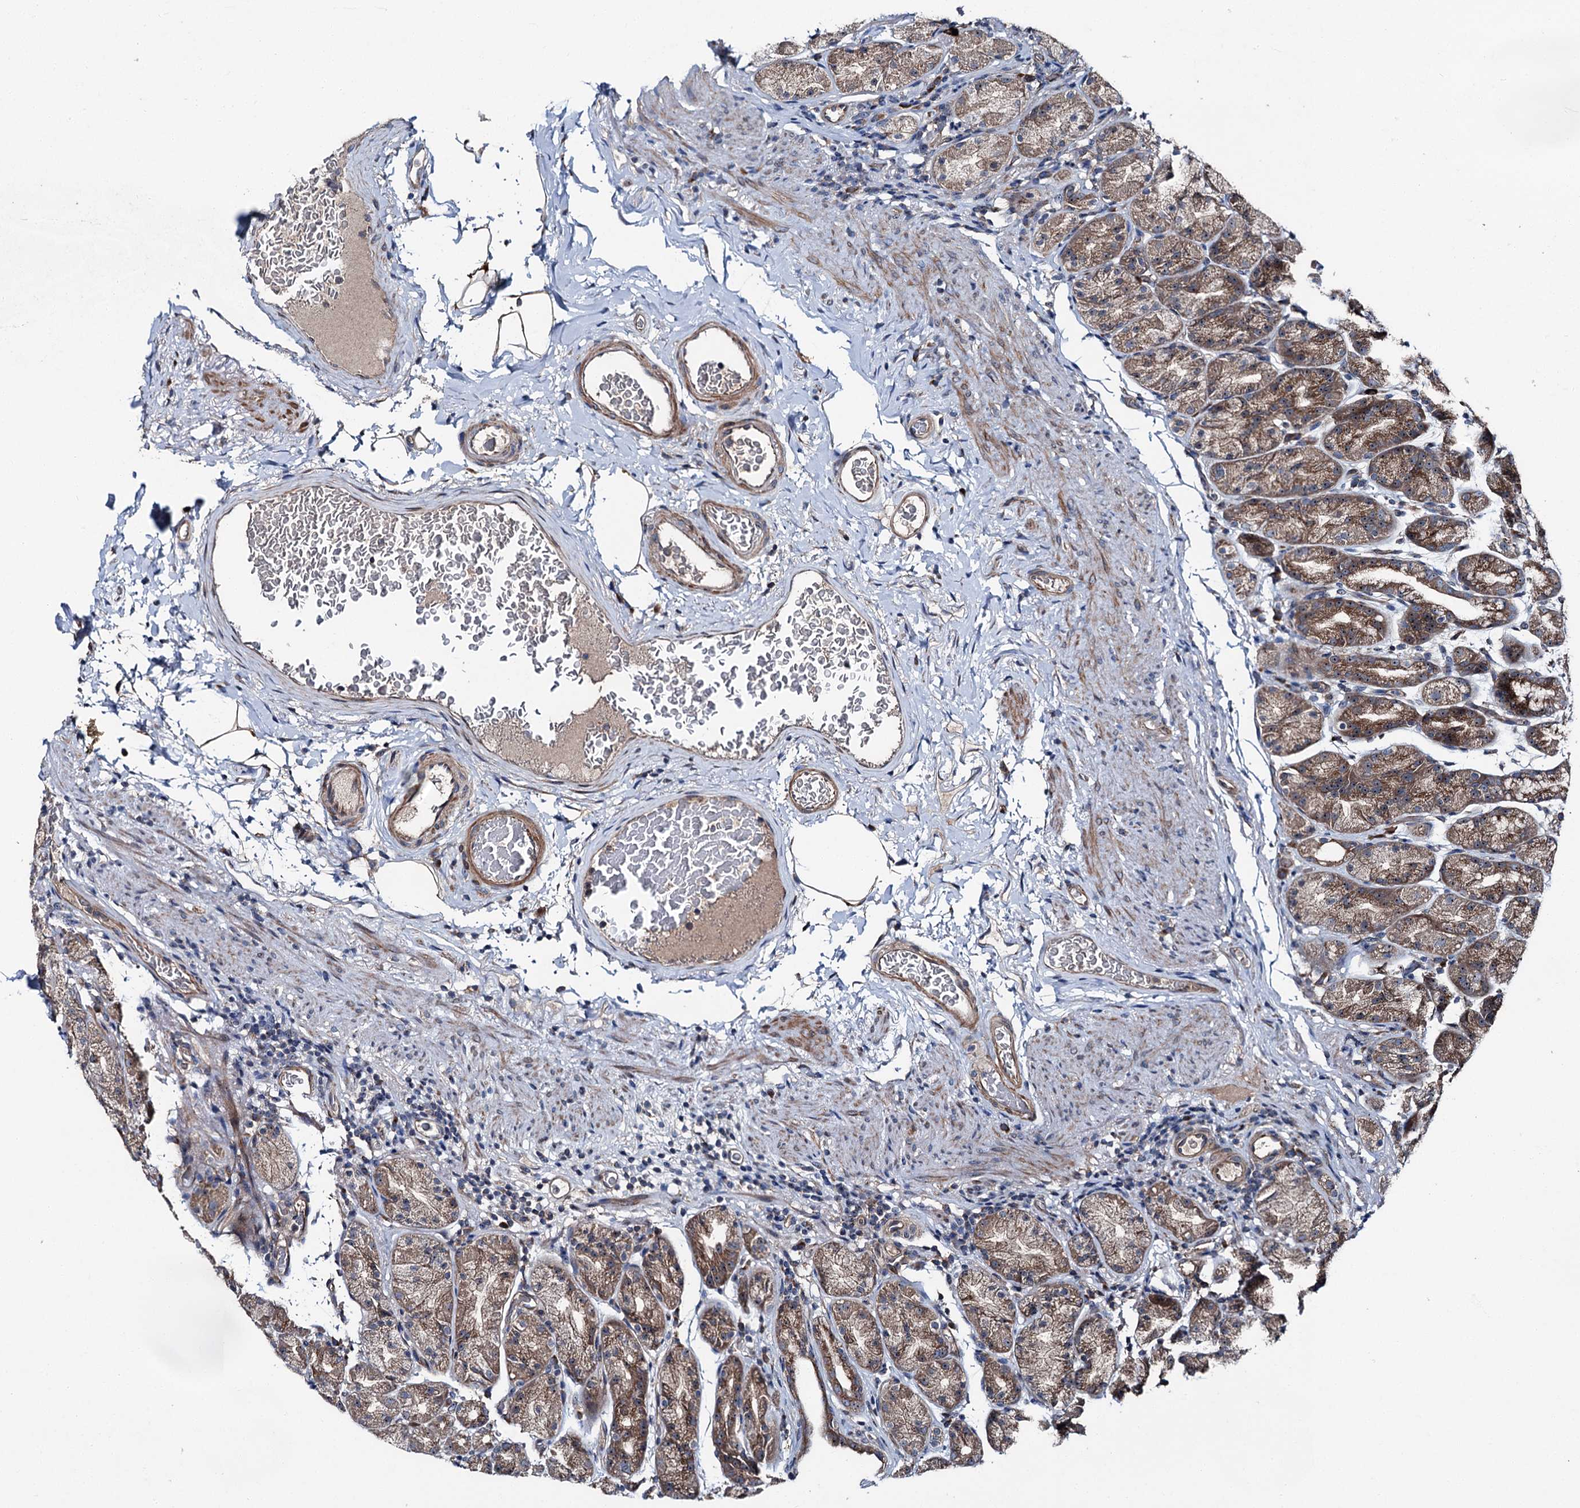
{"staining": {"intensity": "moderate", "quantity": ">75%", "location": "cytoplasmic/membranous"}, "tissue": "stomach", "cell_type": "Glandular cells", "image_type": "normal", "snomed": [{"axis": "morphology", "description": "Normal tissue, NOS"}, {"axis": "topography", "description": "Stomach, upper"}], "caption": "Protein expression by immunohistochemistry demonstrates moderate cytoplasmic/membranous expression in about >75% of glandular cells in unremarkable stomach.", "gene": "SLC22A25", "patient": {"sex": "male", "age": 68}}